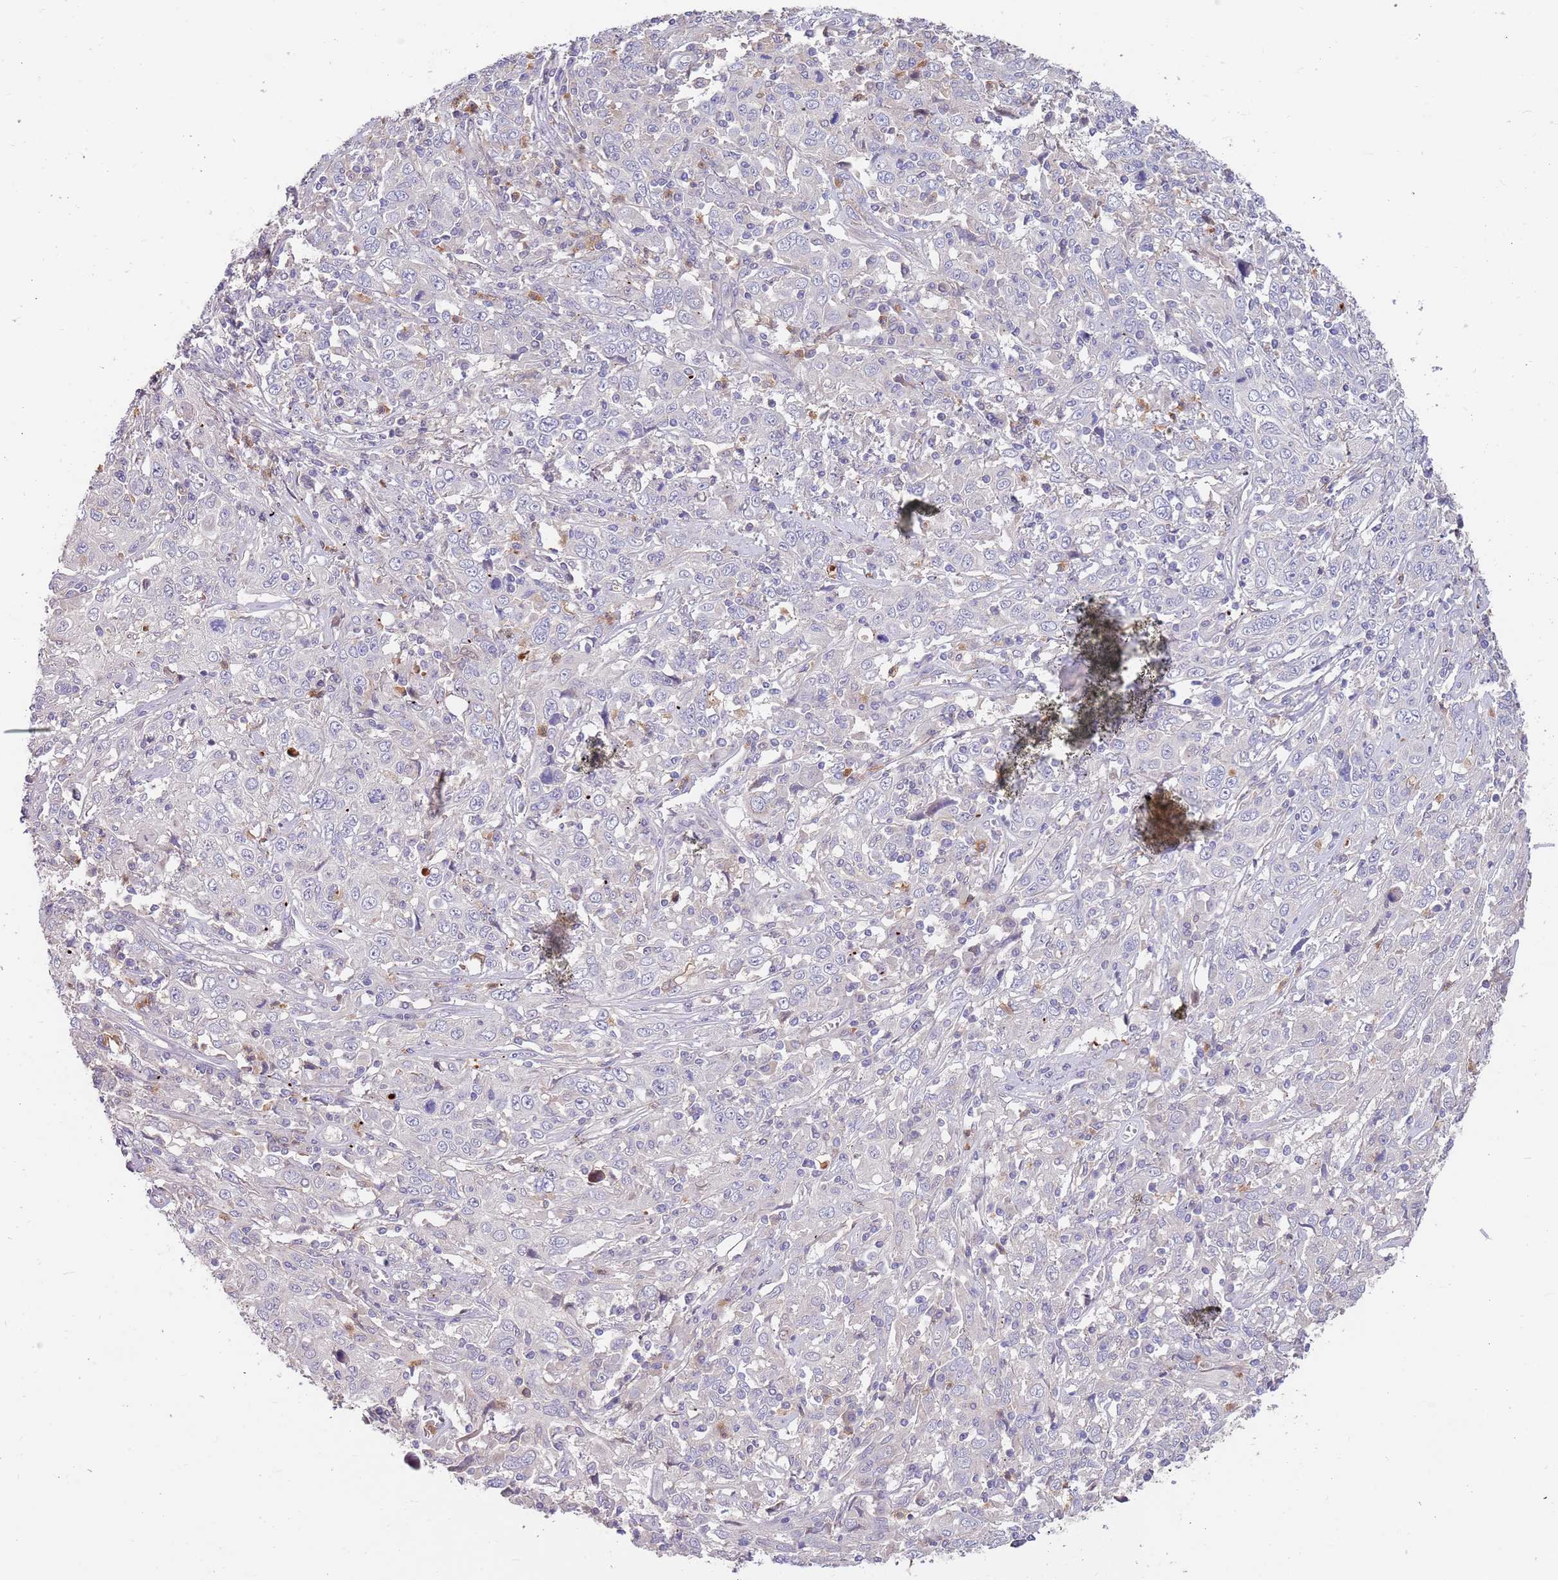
{"staining": {"intensity": "negative", "quantity": "none", "location": "none"}, "tissue": "cervical cancer", "cell_type": "Tumor cells", "image_type": "cancer", "snomed": [{"axis": "morphology", "description": "Squamous cell carcinoma, NOS"}, {"axis": "topography", "description": "Cervix"}], "caption": "An image of cervical cancer (squamous cell carcinoma) stained for a protein demonstrates no brown staining in tumor cells. The staining was performed using DAB (3,3'-diaminobenzidine) to visualize the protein expression in brown, while the nuclei were stained in blue with hematoxylin (Magnification: 20x).", "gene": "BORCS5", "patient": {"sex": "female", "age": 46}}